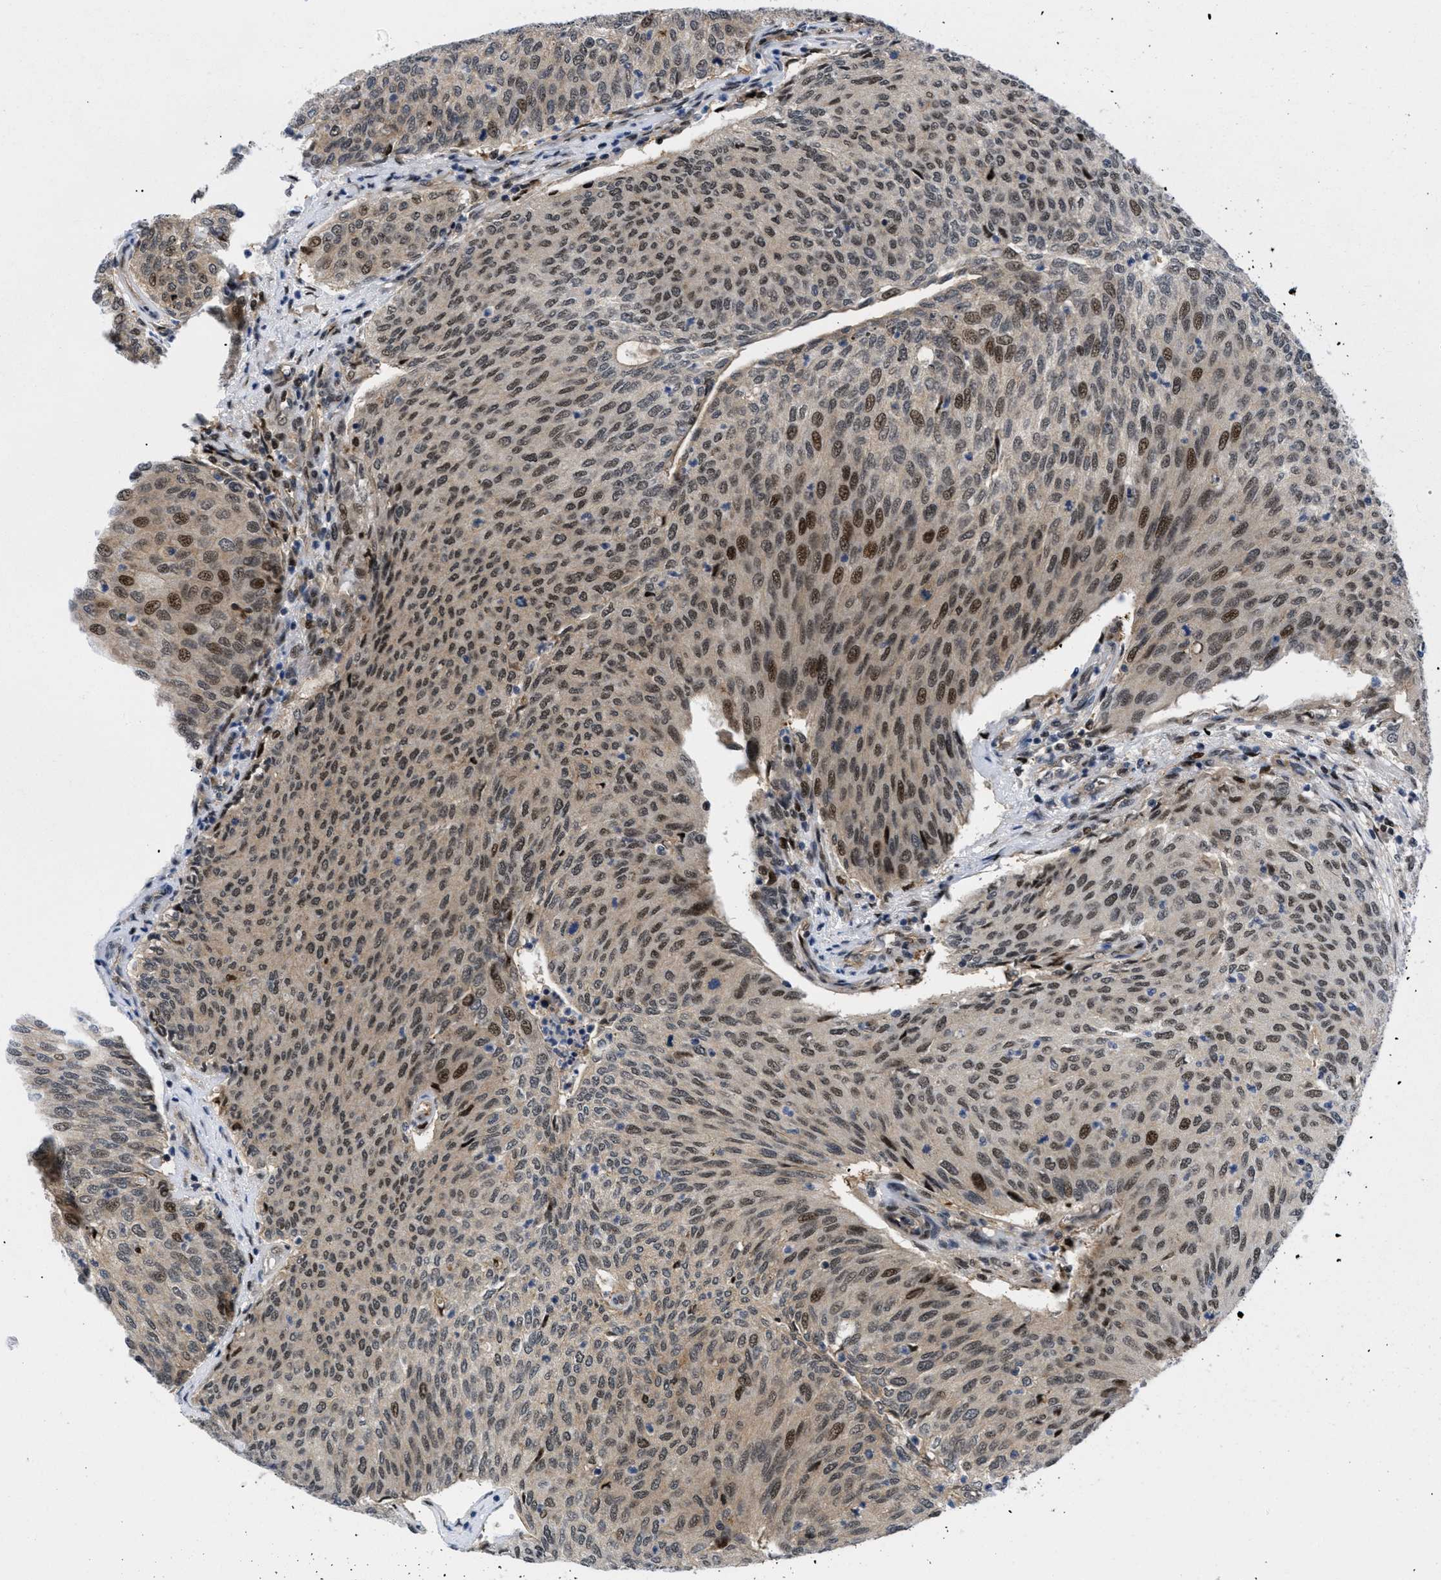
{"staining": {"intensity": "moderate", "quantity": ">75%", "location": "cytoplasmic/membranous,nuclear"}, "tissue": "urothelial cancer", "cell_type": "Tumor cells", "image_type": "cancer", "snomed": [{"axis": "morphology", "description": "Urothelial carcinoma, Low grade"}, {"axis": "topography", "description": "Urinary bladder"}], "caption": "Tumor cells show medium levels of moderate cytoplasmic/membranous and nuclear expression in about >75% of cells in human urothelial cancer.", "gene": "SLC29A2", "patient": {"sex": "female", "age": 79}}